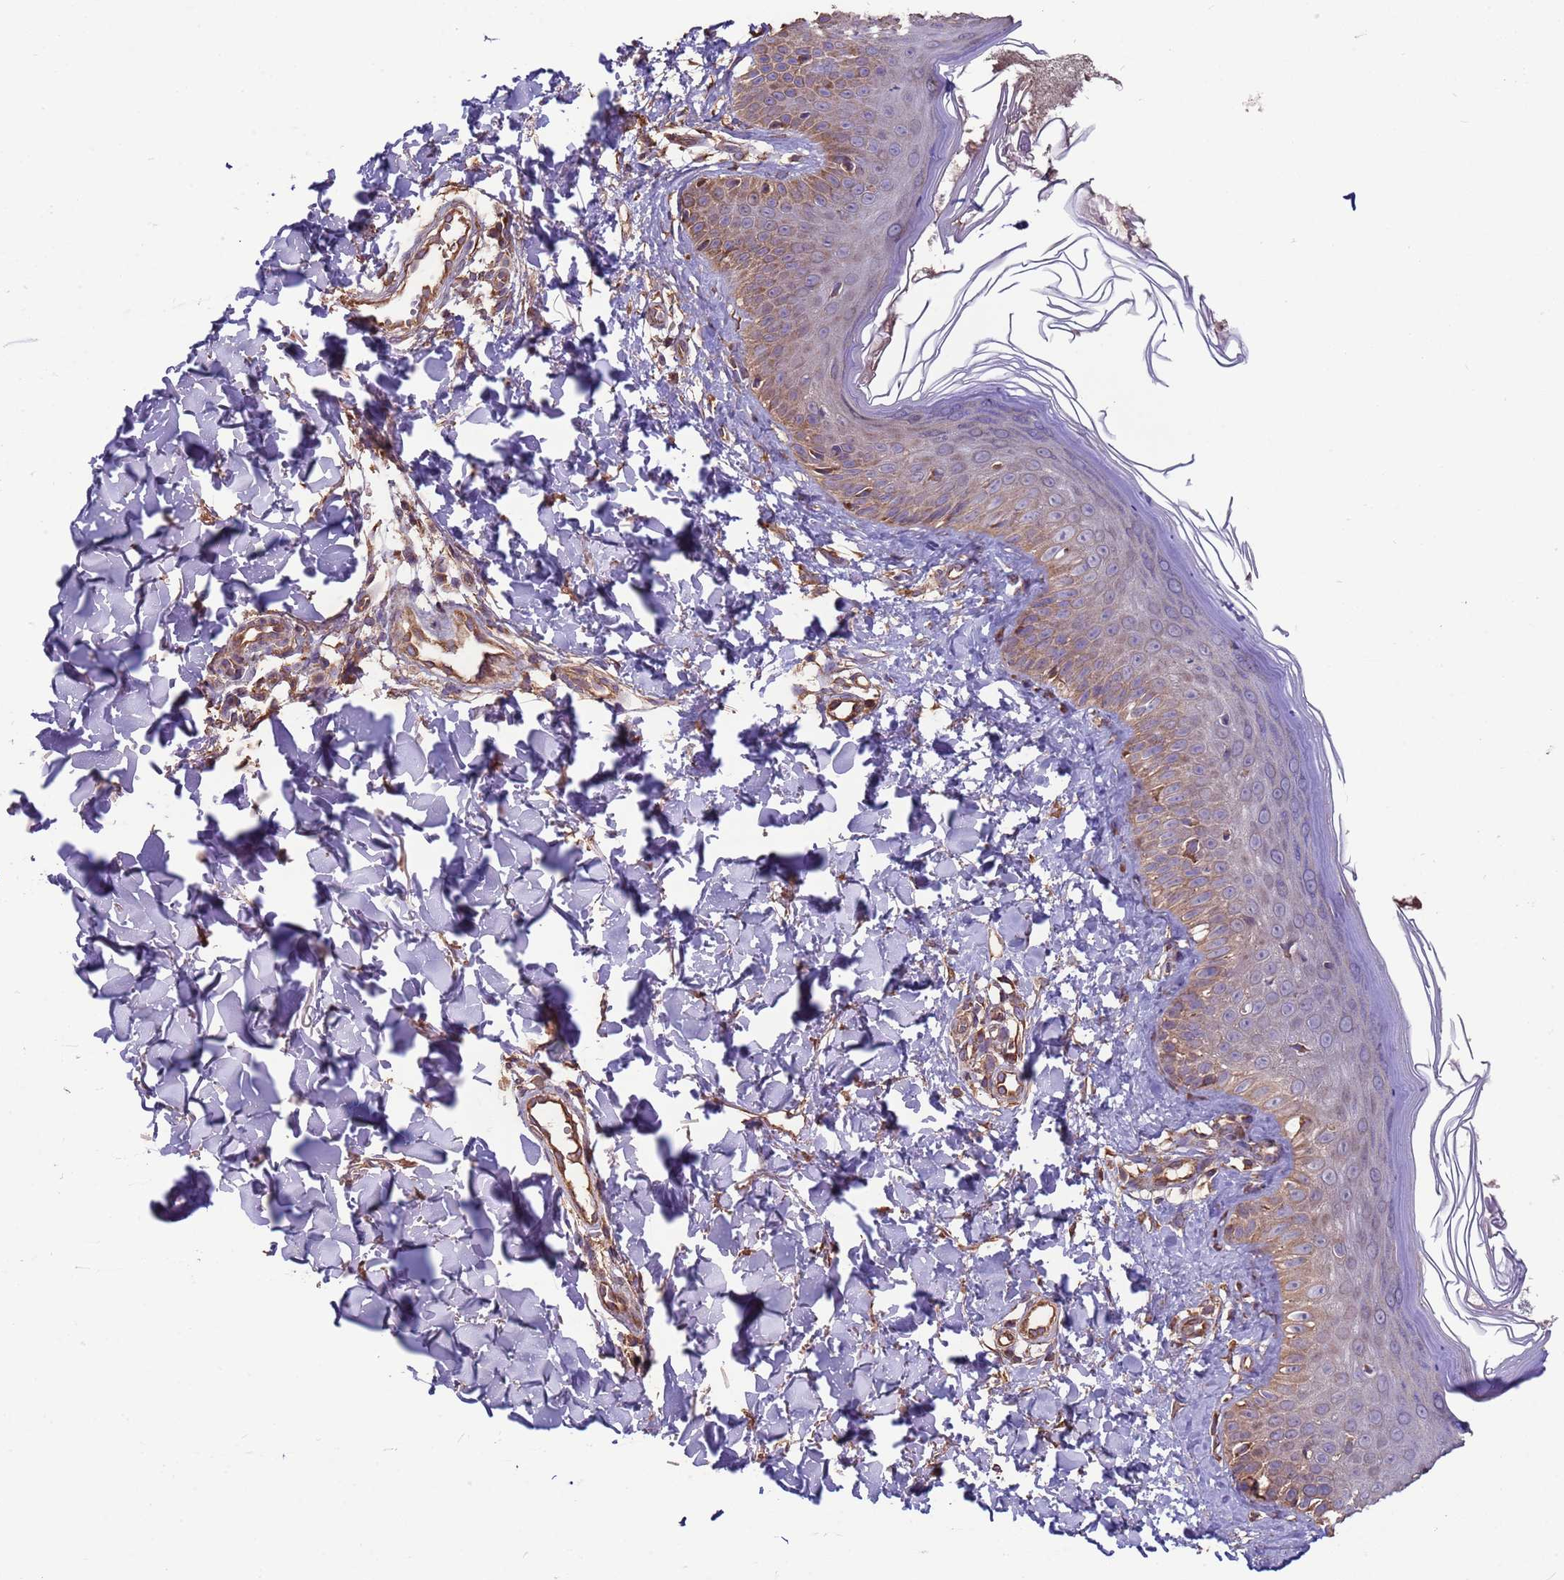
{"staining": {"intensity": "moderate", "quantity": ">75%", "location": "cytoplasmic/membranous"}, "tissue": "skin", "cell_type": "Fibroblasts", "image_type": "normal", "snomed": [{"axis": "morphology", "description": "Normal tissue, NOS"}, {"axis": "topography", "description": "Skin"}], "caption": "Skin stained with immunohistochemistry displays moderate cytoplasmic/membranous positivity in approximately >75% of fibroblasts. The staining was performed using DAB to visualize the protein expression in brown, while the nuclei were stained in blue with hematoxylin (Magnification: 20x).", "gene": "EEF1AKMT1", "patient": {"sex": "male", "age": 52}}